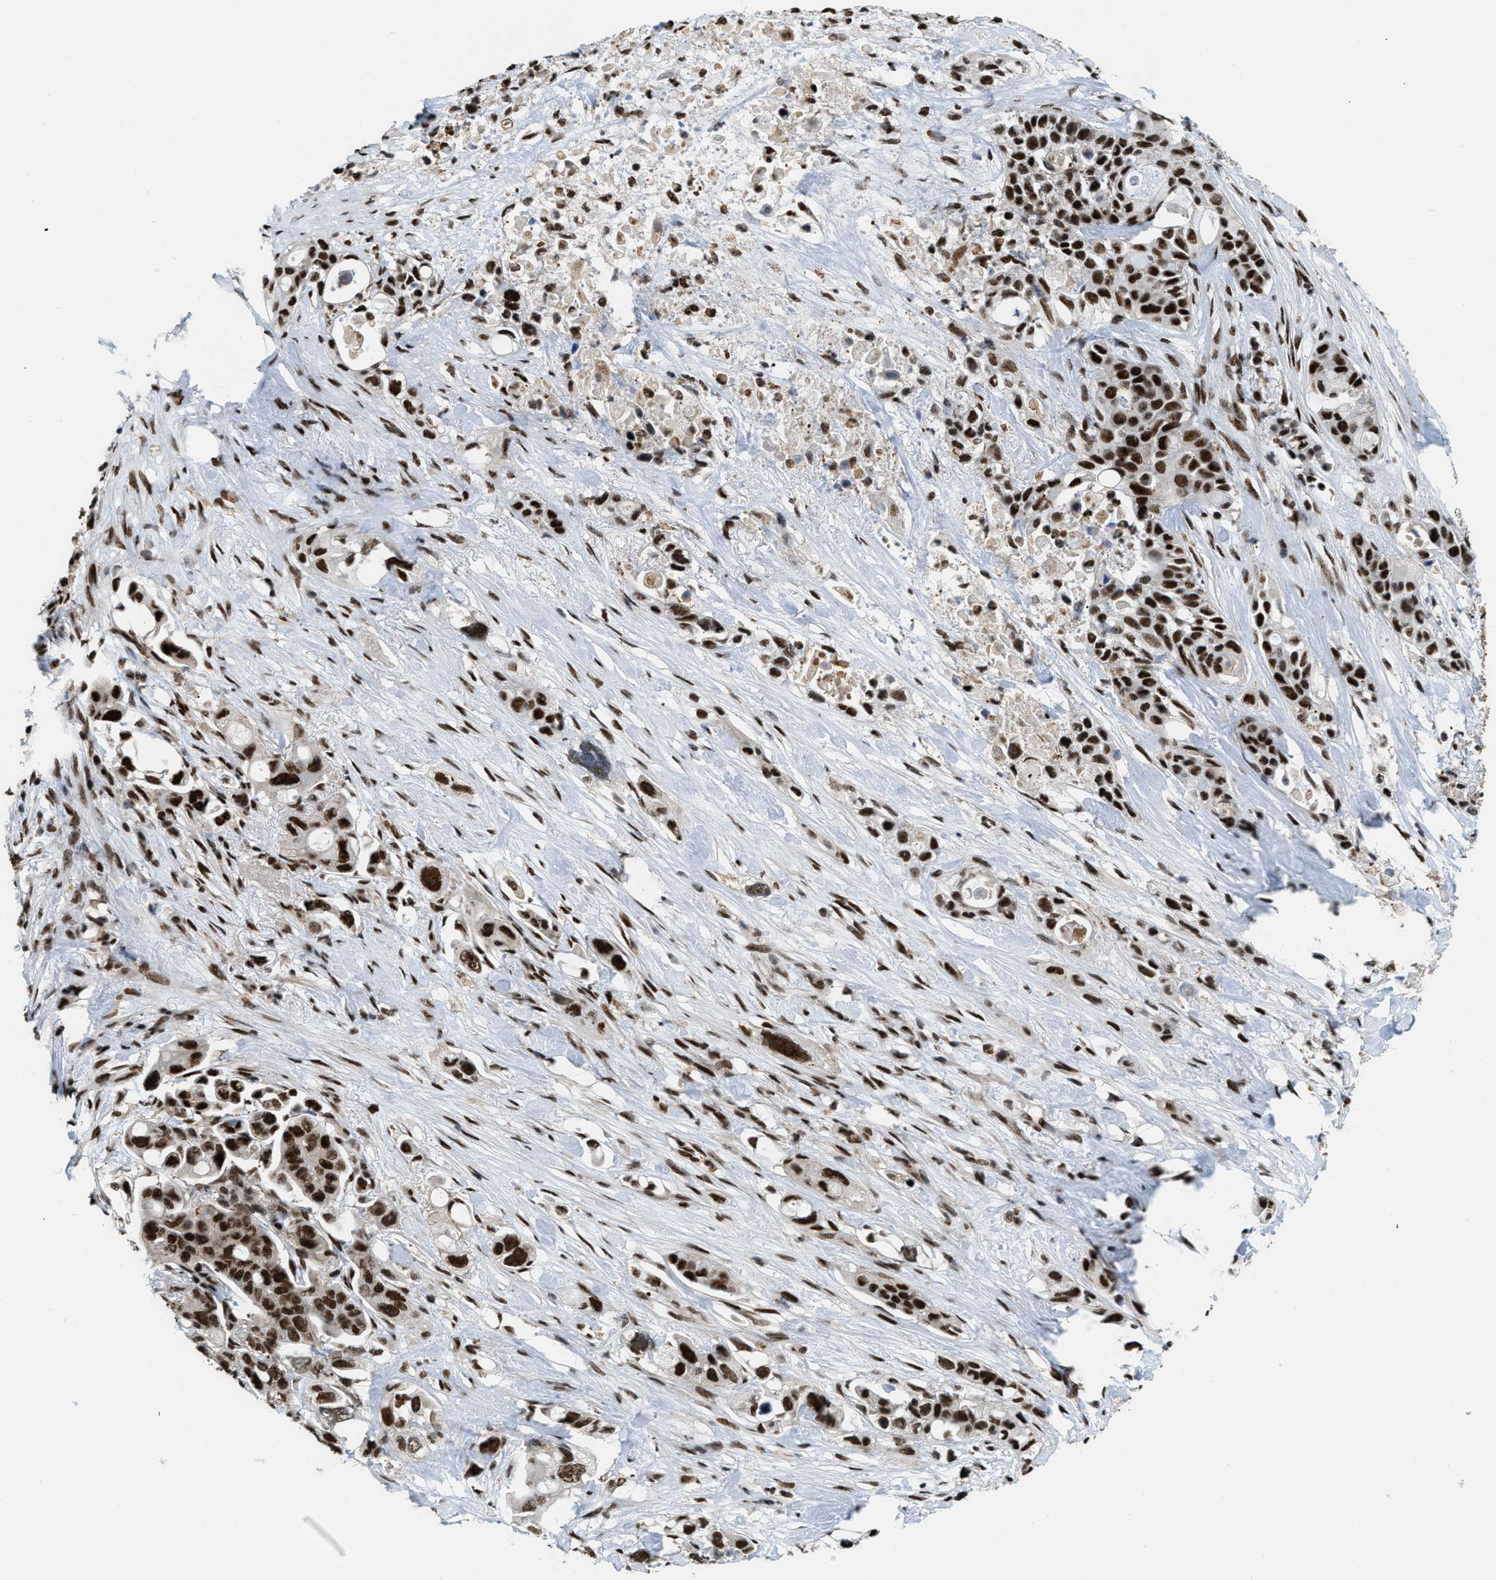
{"staining": {"intensity": "strong", "quantity": ">75%", "location": "nuclear"}, "tissue": "pancreatic cancer", "cell_type": "Tumor cells", "image_type": "cancer", "snomed": [{"axis": "morphology", "description": "Adenocarcinoma, NOS"}, {"axis": "topography", "description": "Pancreas"}], "caption": "A brown stain shows strong nuclear positivity of a protein in pancreatic adenocarcinoma tumor cells.", "gene": "NUMA1", "patient": {"sex": "male", "age": 53}}